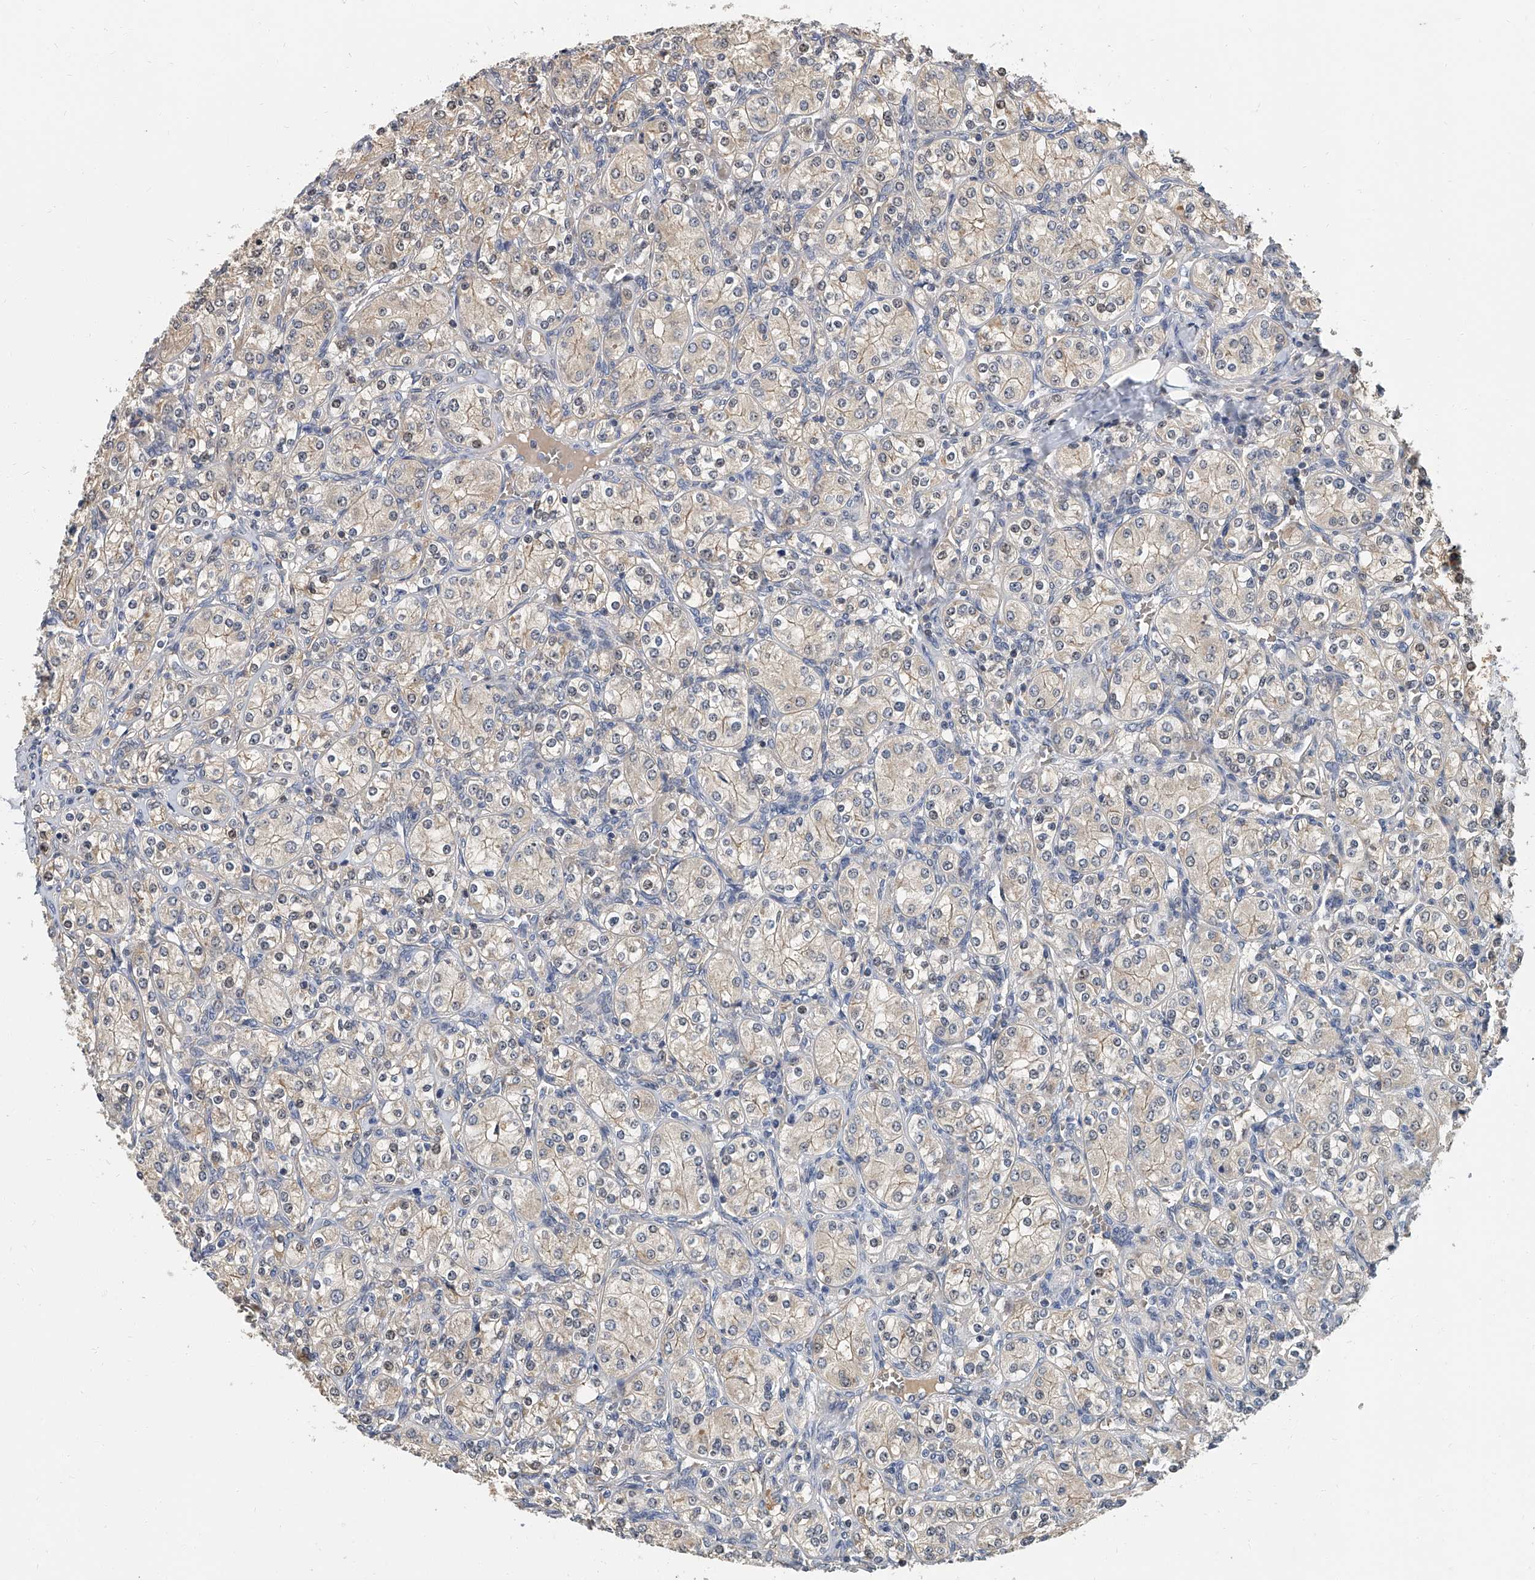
{"staining": {"intensity": "weak", "quantity": "25%-75%", "location": "cytoplasmic/membranous,nuclear"}, "tissue": "renal cancer", "cell_type": "Tumor cells", "image_type": "cancer", "snomed": [{"axis": "morphology", "description": "Adenocarcinoma, NOS"}, {"axis": "topography", "description": "Kidney"}], "caption": "High-power microscopy captured an immunohistochemistry image of renal adenocarcinoma, revealing weak cytoplasmic/membranous and nuclear expression in approximately 25%-75% of tumor cells.", "gene": "CD200", "patient": {"sex": "male", "age": 77}}